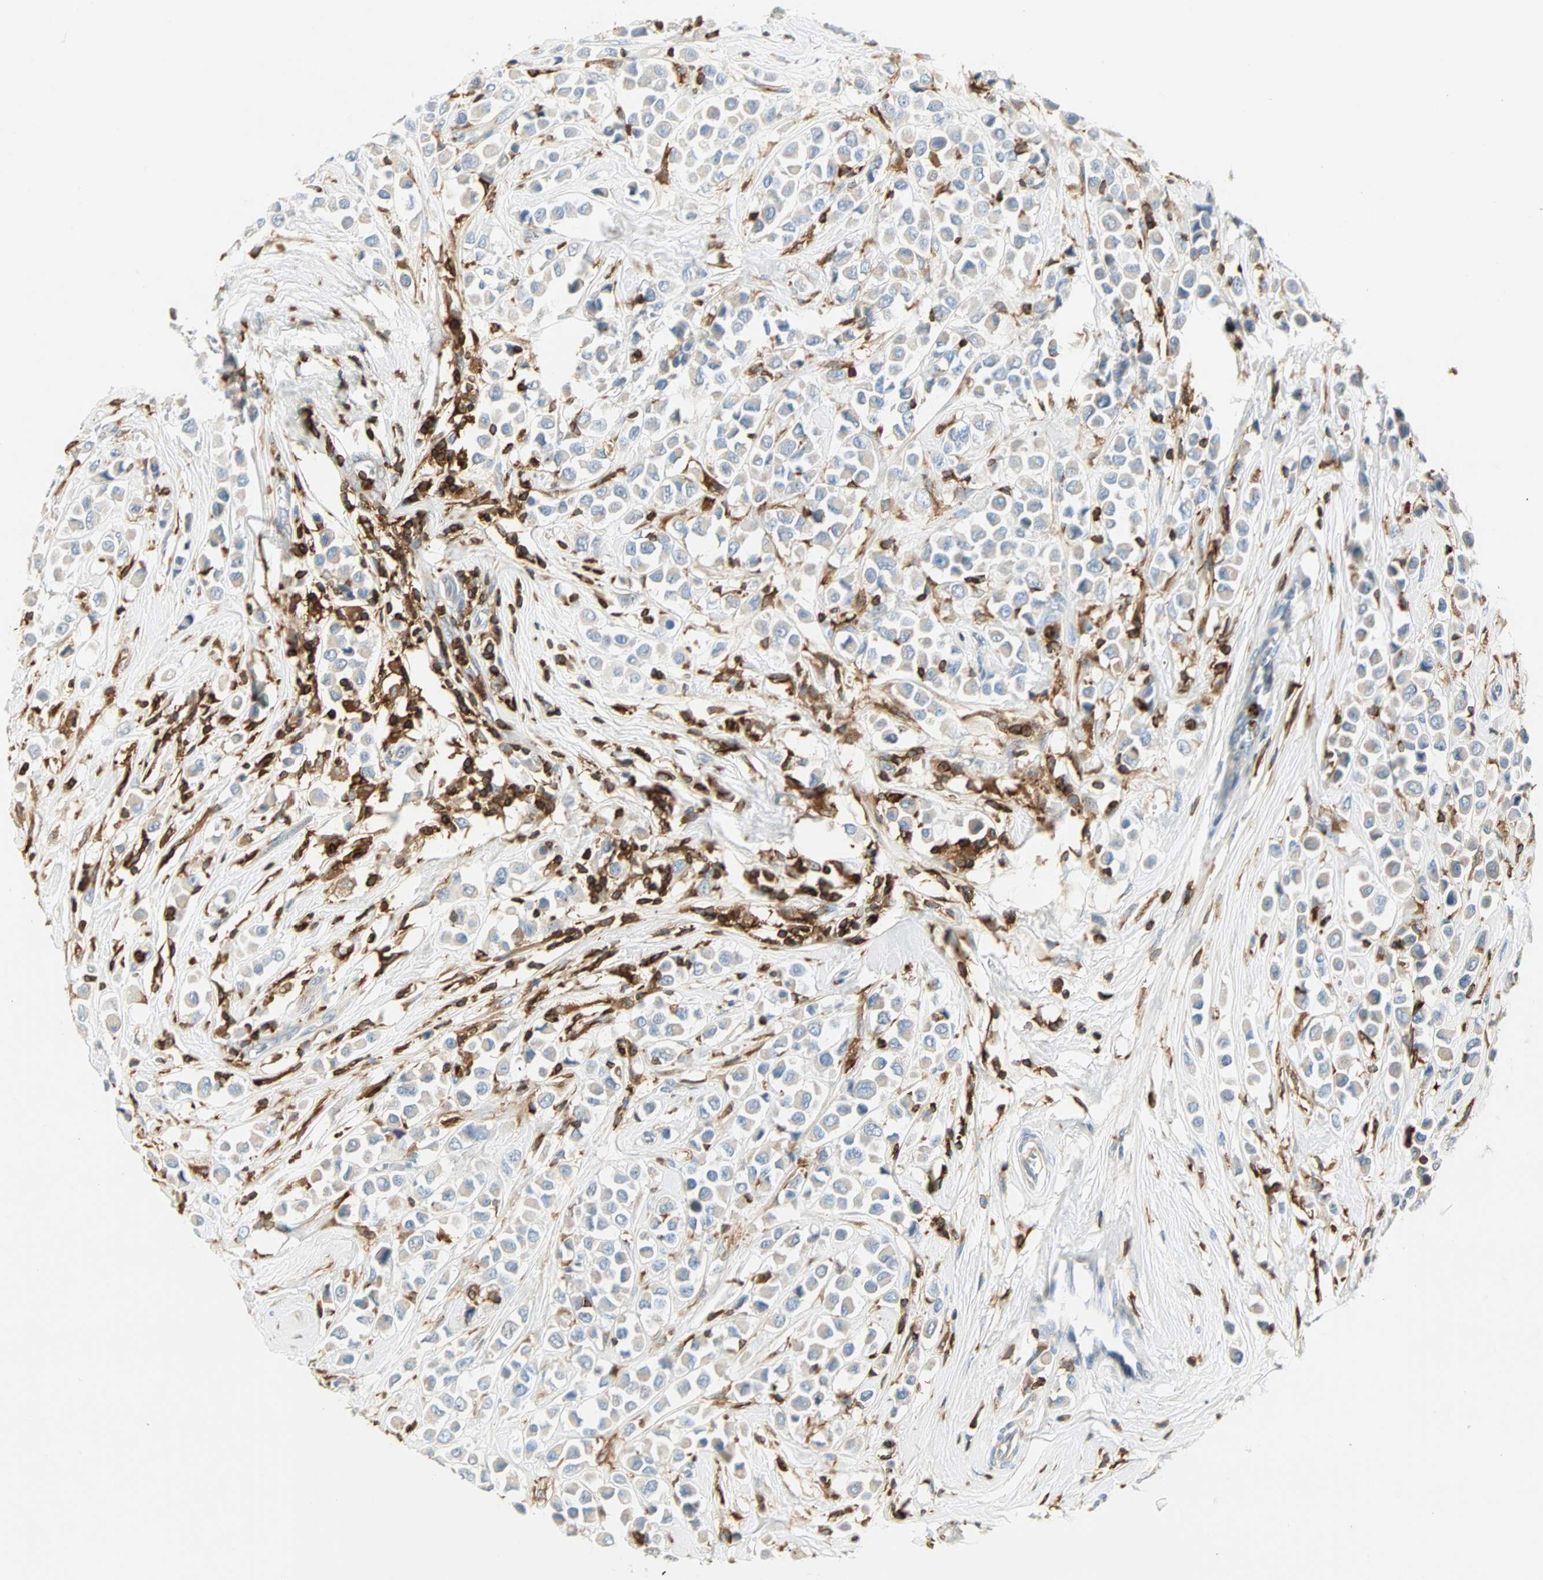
{"staining": {"intensity": "negative", "quantity": "none", "location": "none"}, "tissue": "breast cancer", "cell_type": "Tumor cells", "image_type": "cancer", "snomed": [{"axis": "morphology", "description": "Duct carcinoma"}, {"axis": "topography", "description": "Breast"}], "caption": "This is an immunohistochemistry image of human breast cancer. There is no expression in tumor cells.", "gene": "FMNL1", "patient": {"sex": "female", "age": 61}}